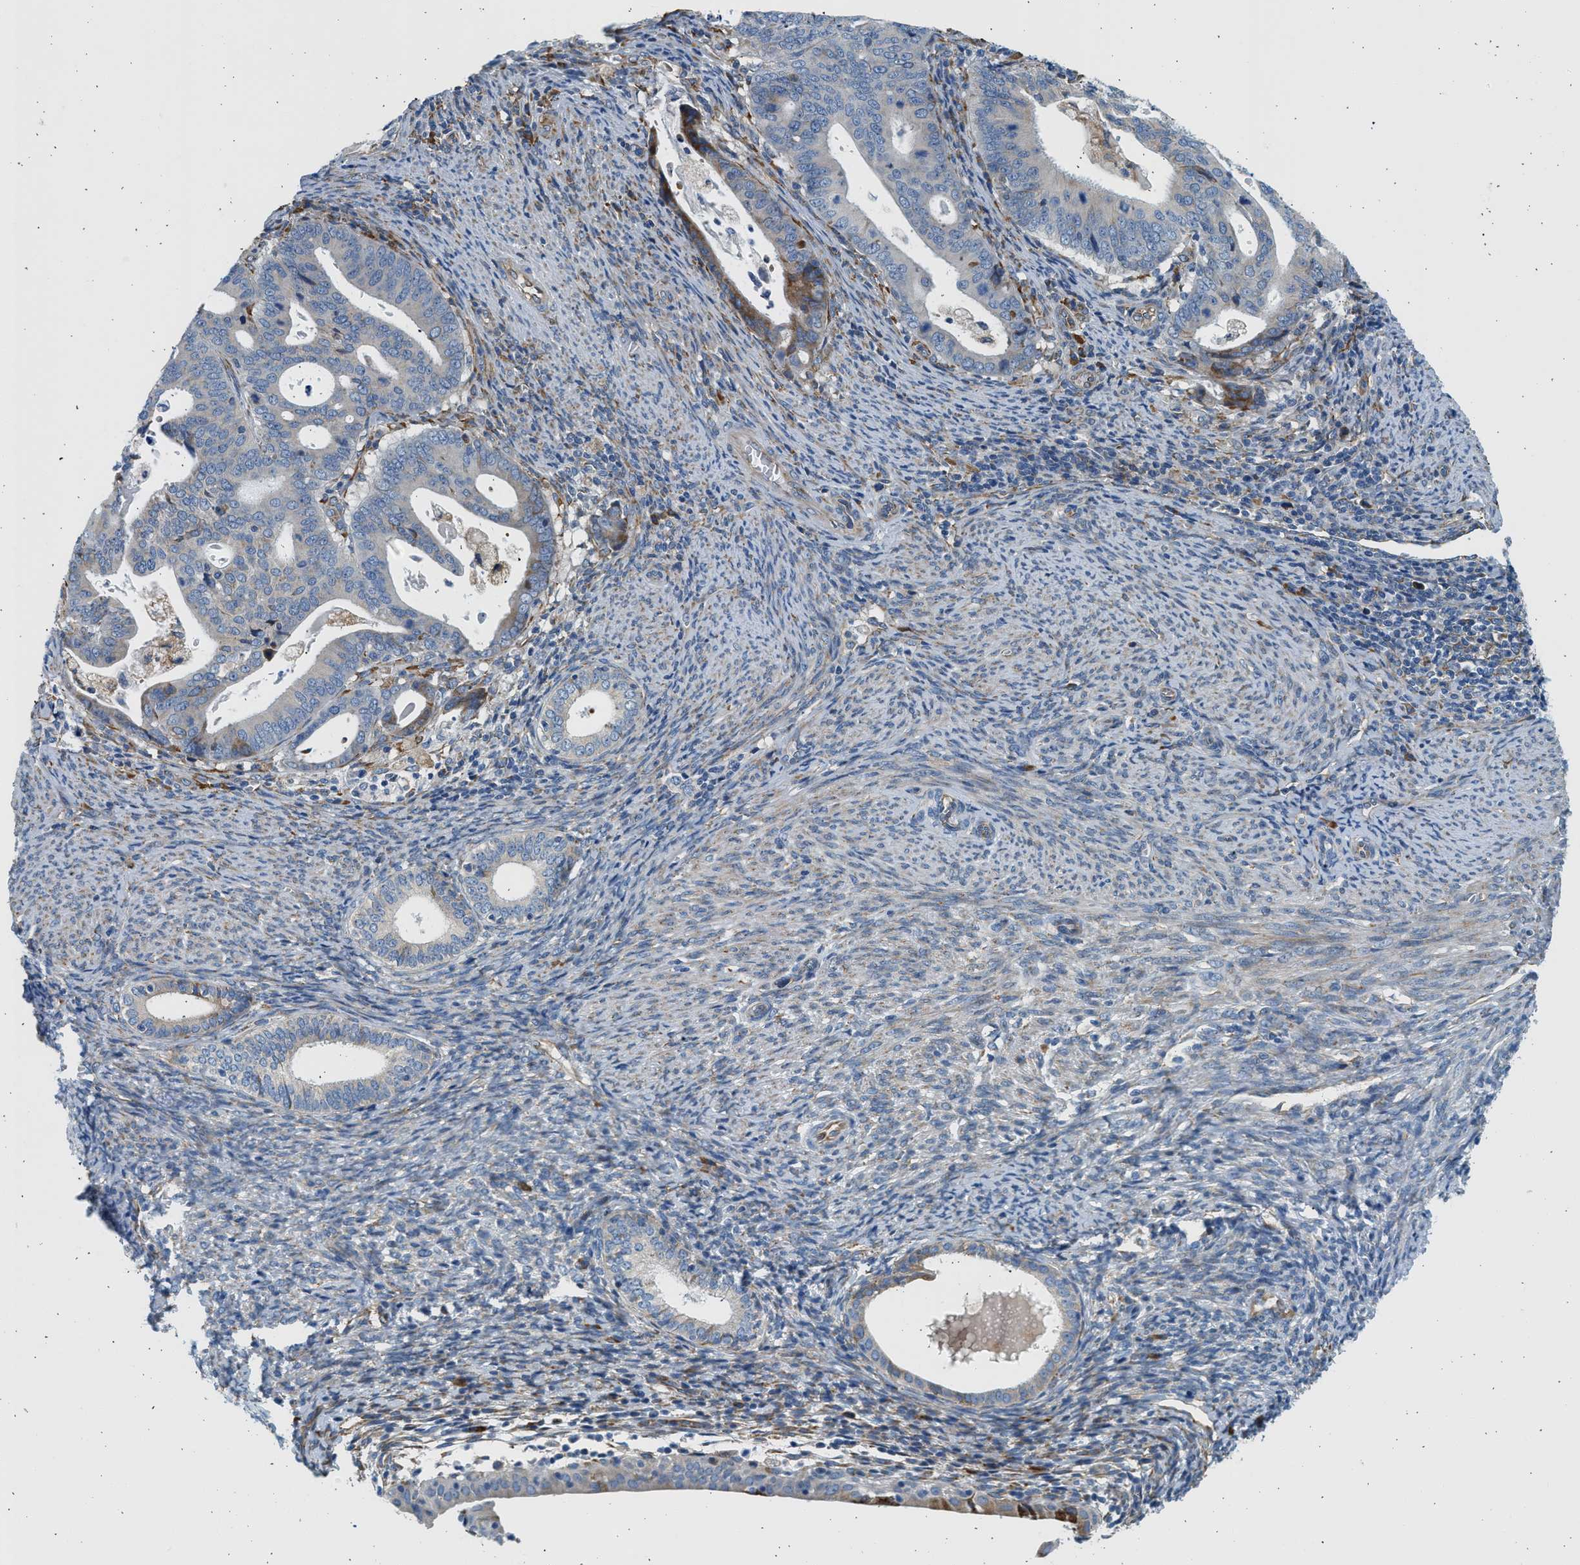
{"staining": {"intensity": "moderate", "quantity": "<25%", "location": "cytoplasmic/membranous"}, "tissue": "endometrial cancer", "cell_type": "Tumor cells", "image_type": "cancer", "snomed": [{"axis": "morphology", "description": "Adenocarcinoma, NOS"}, {"axis": "topography", "description": "Uterus"}], "caption": "This is an image of immunohistochemistry staining of endometrial cancer, which shows moderate expression in the cytoplasmic/membranous of tumor cells.", "gene": "CNTN6", "patient": {"sex": "female", "age": 83}}